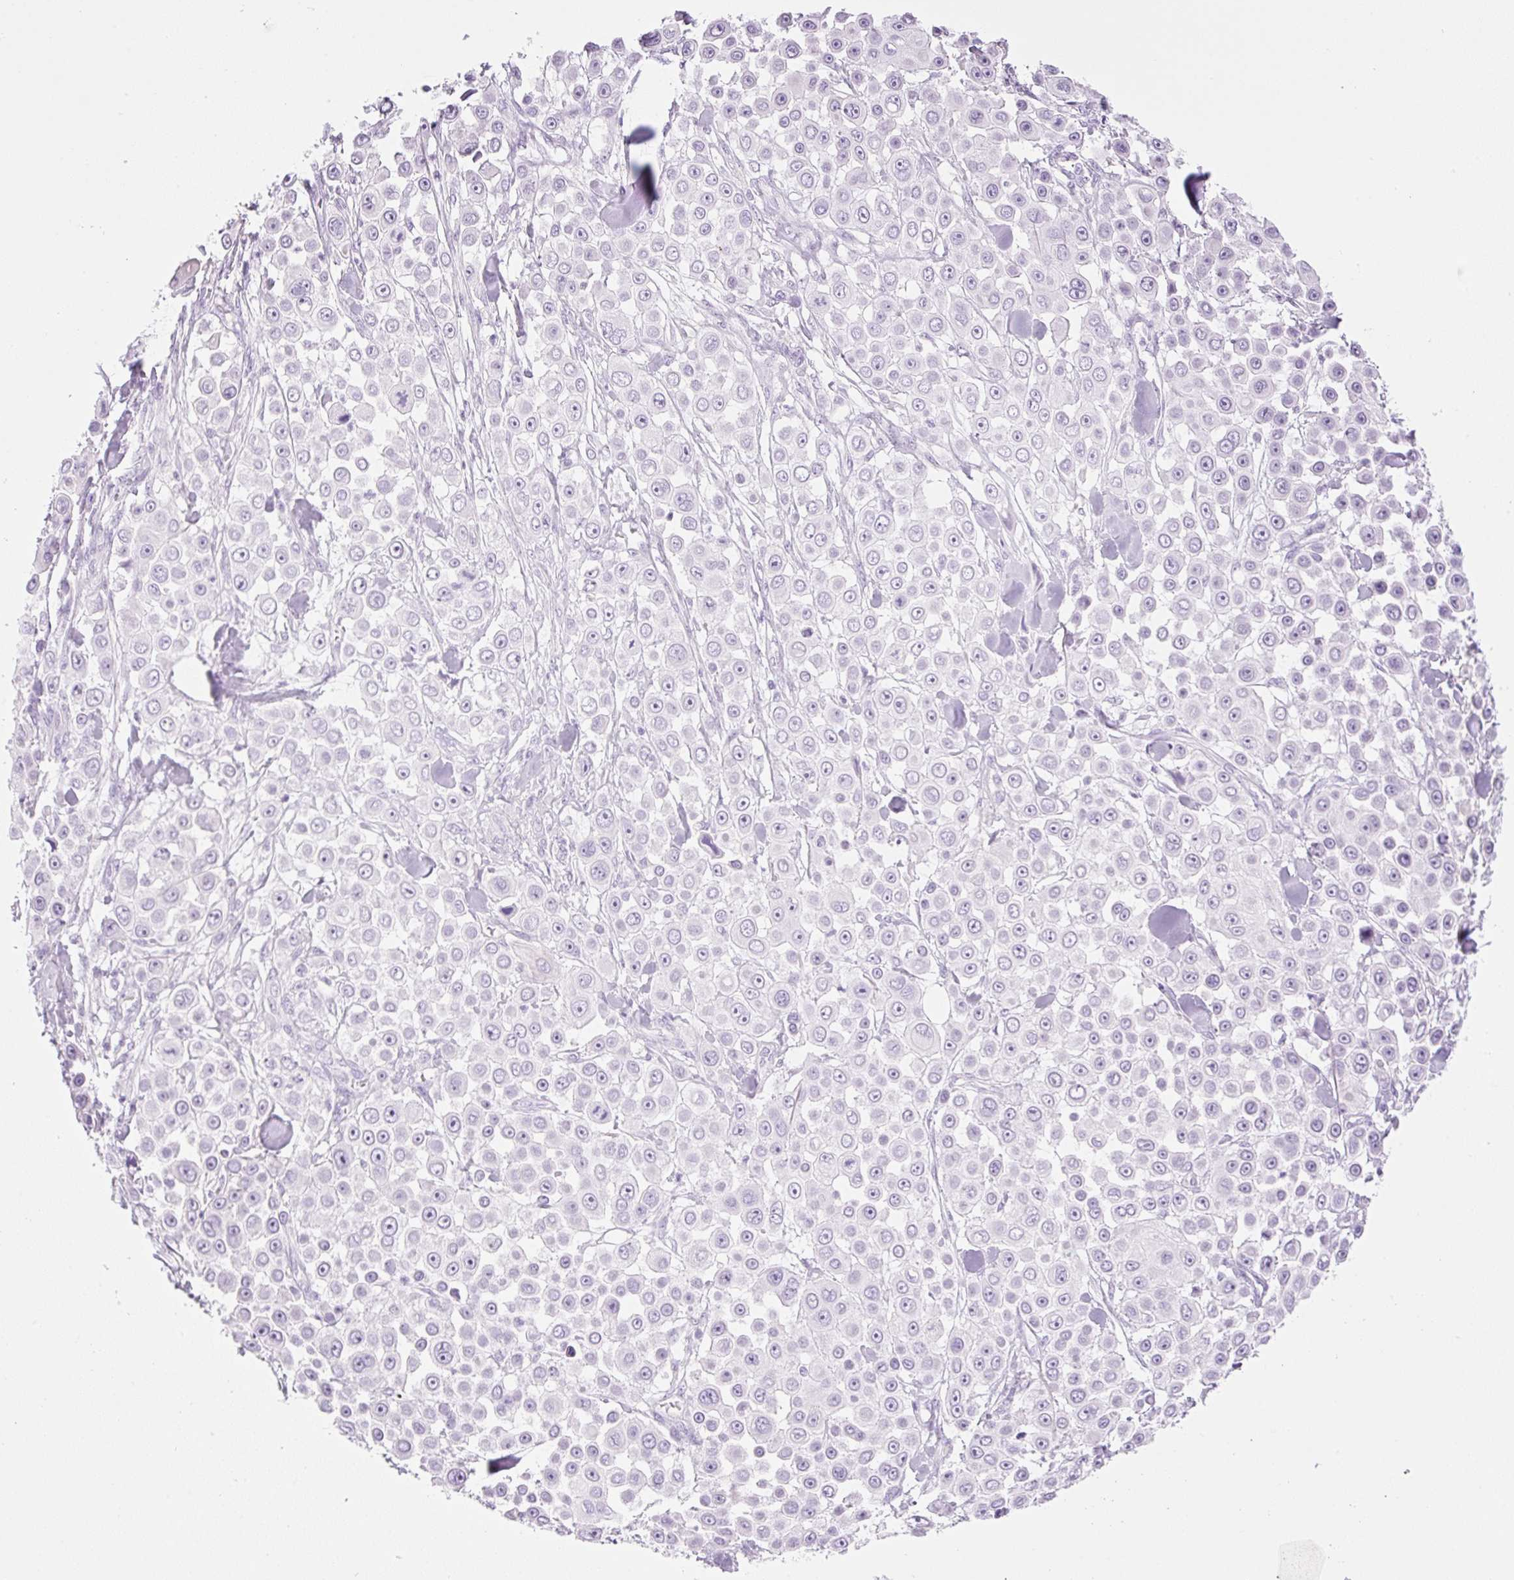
{"staining": {"intensity": "negative", "quantity": "none", "location": "none"}, "tissue": "skin cancer", "cell_type": "Tumor cells", "image_type": "cancer", "snomed": [{"axis": "morphology", "description": "Squamous cell carcinoma, NOS"}, {"axis": "topography", "description": "Skin"}], "caption": "Immunohistochemistry (IHC) of human skin cancer reveals no expression in tumor cells.", "gene": "PALM3", "patient": {"sex": "male", "age": 67}}